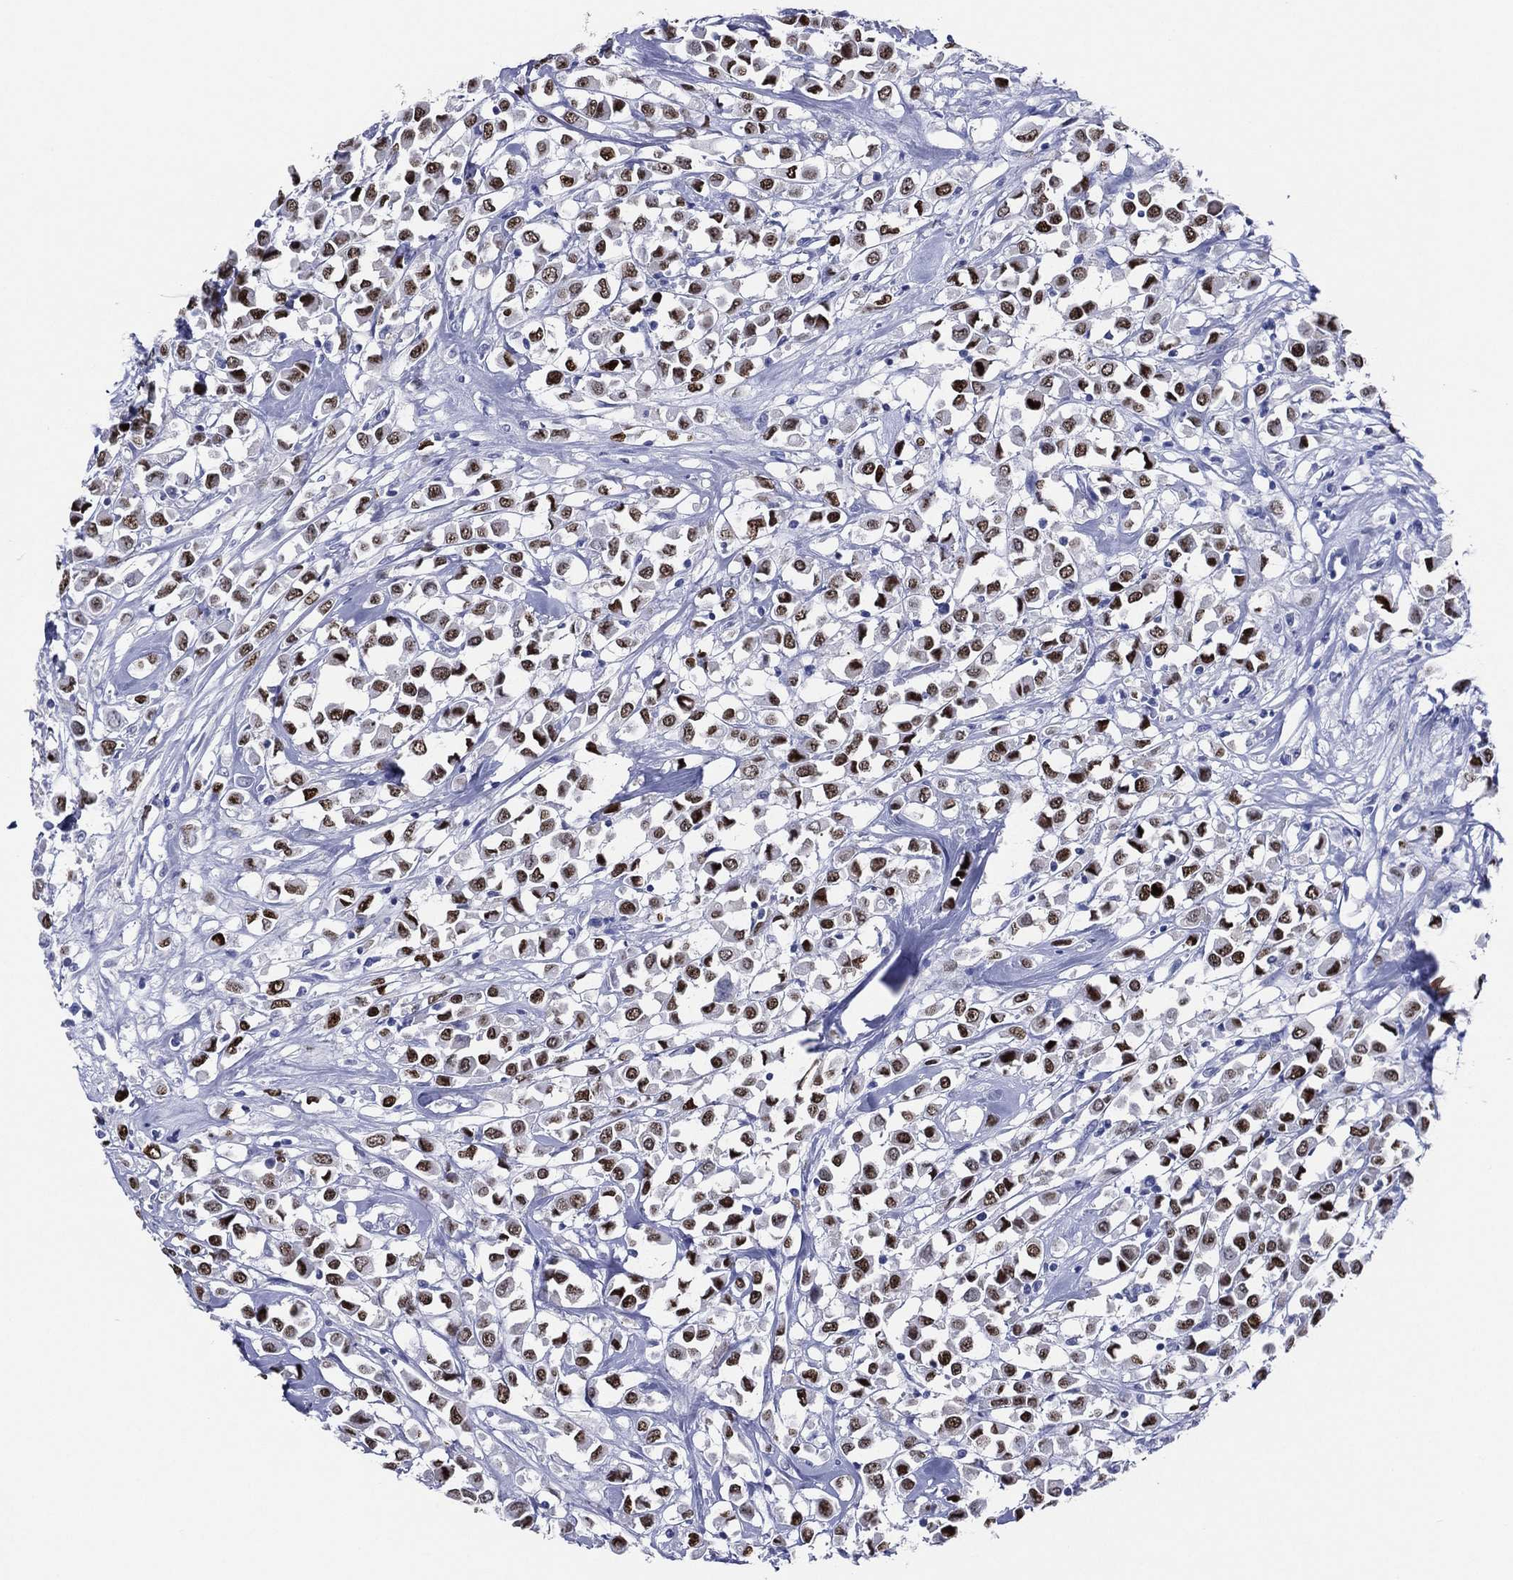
{"staining": {"intensity": "strong", "quantity": ">75%", "location": "nuclear"}, "tissue": "breast cancer", "cell_type": "Tumor cells", "image_type": "cancer", "snomed": [{"axis": "morphology", "description": "Duct carcinoma"}, {"axis": "topography", "description": "Breast"}], "caption": "IHC photomicrograph of breast invasive ductal carcinoma stained for a protein (brown), which reveals high levels of strong nuclear staining in about >75% of tumor cells.", "gene": "TFAP2A", "patient": {"sex": "female", "age": 61}}